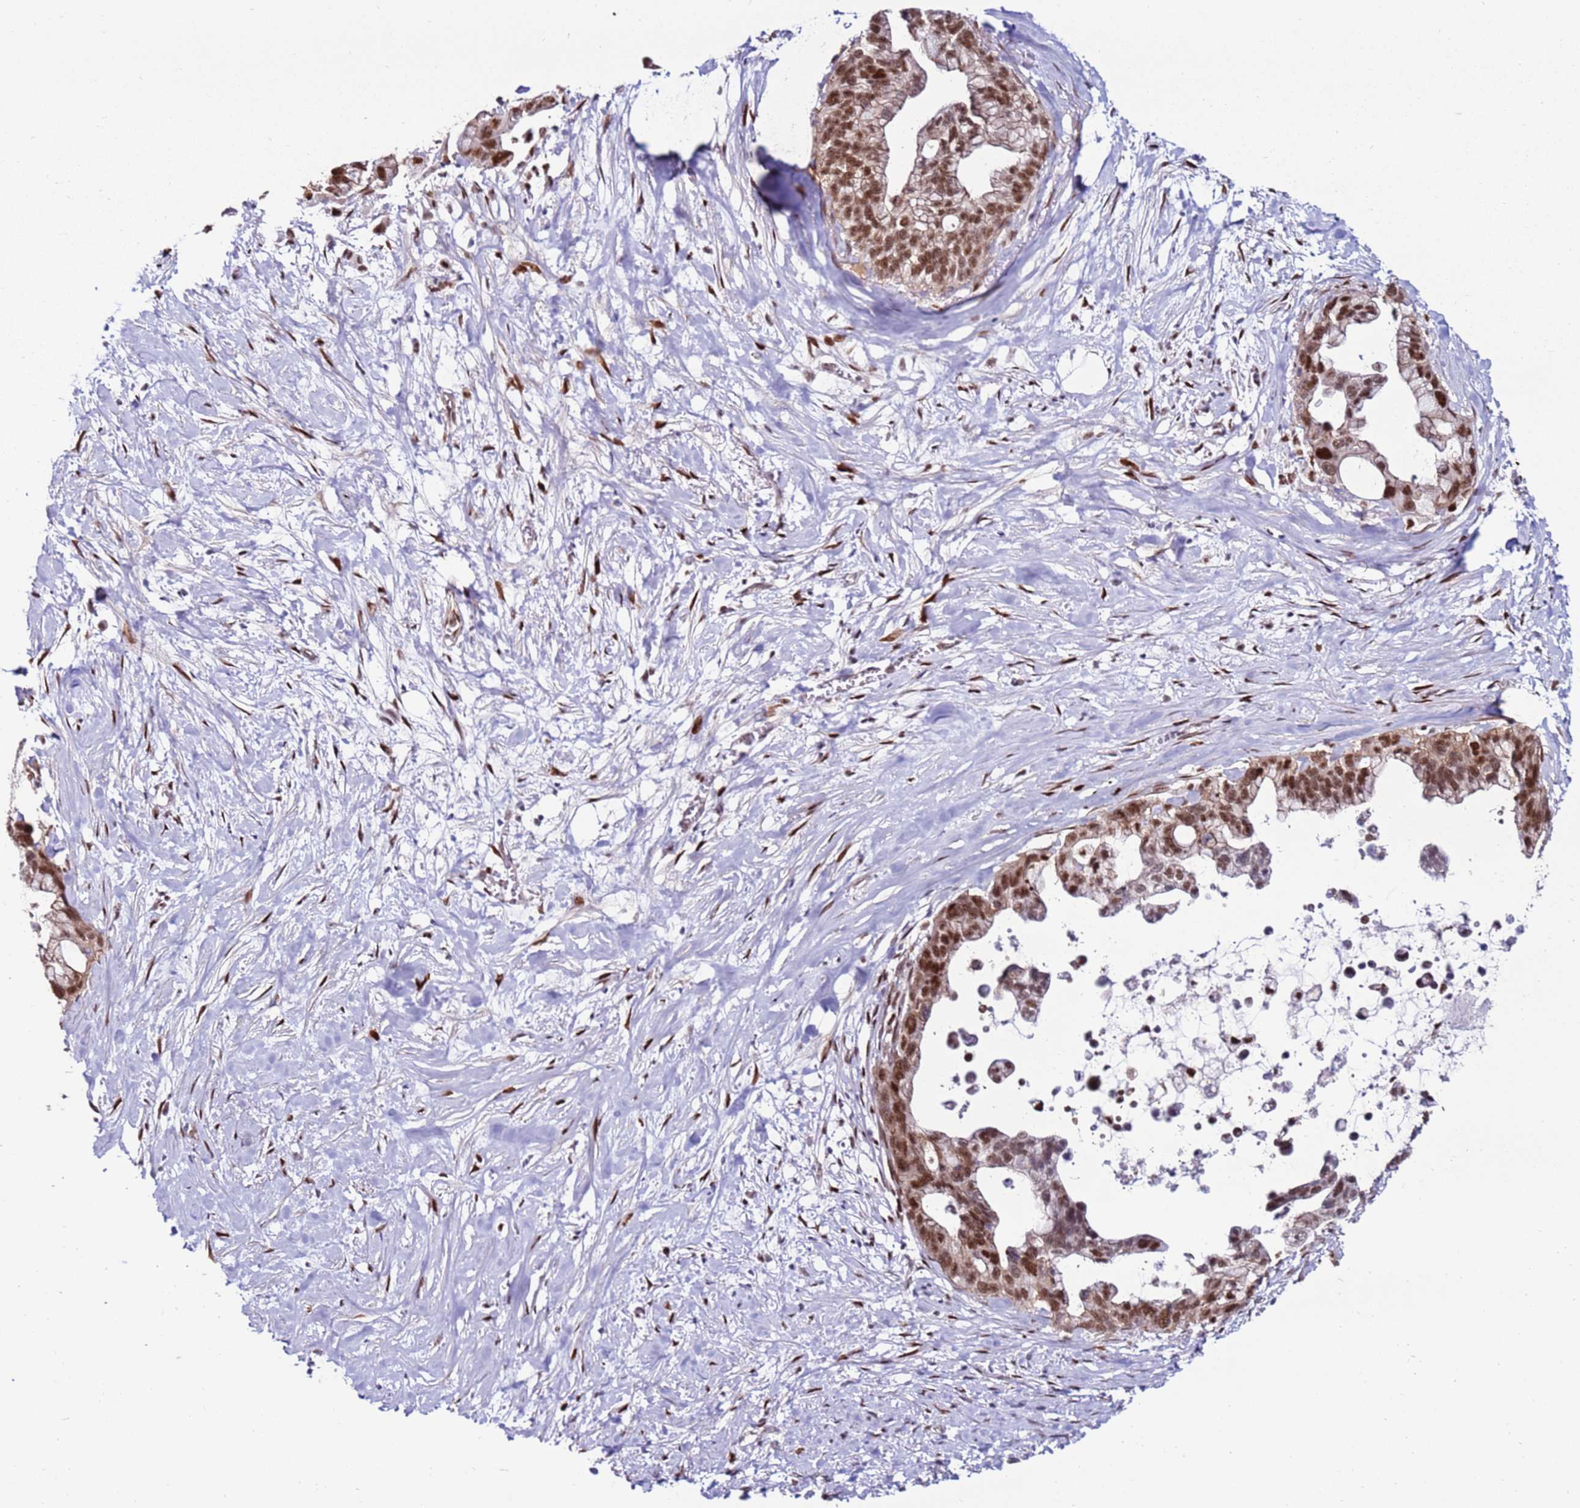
{"staining": {"intensity": "moderate", "quantity": ">75%", "location": "cytoplasmic/membranous,nuclear"}, "tissue": "pancreatic cancer", "cell_type": "Tumor cells", "image_type": "cancer", "snomed": [{"axis": "morphology", "description": "Adenocarcinoma, NOS"}, {"axis": "topography", "description": "Pancreas"}], "caption": "This image demonstrates immunohistochemistry (IHC) staining of human adenocarcinoma (pancreatic), with medium moderate cytoplasmic/membranous and nuclear staining in about >75% of tumor cells.", "gene": "KPNA4", "patient": {"sex": "female", "age": 83}}